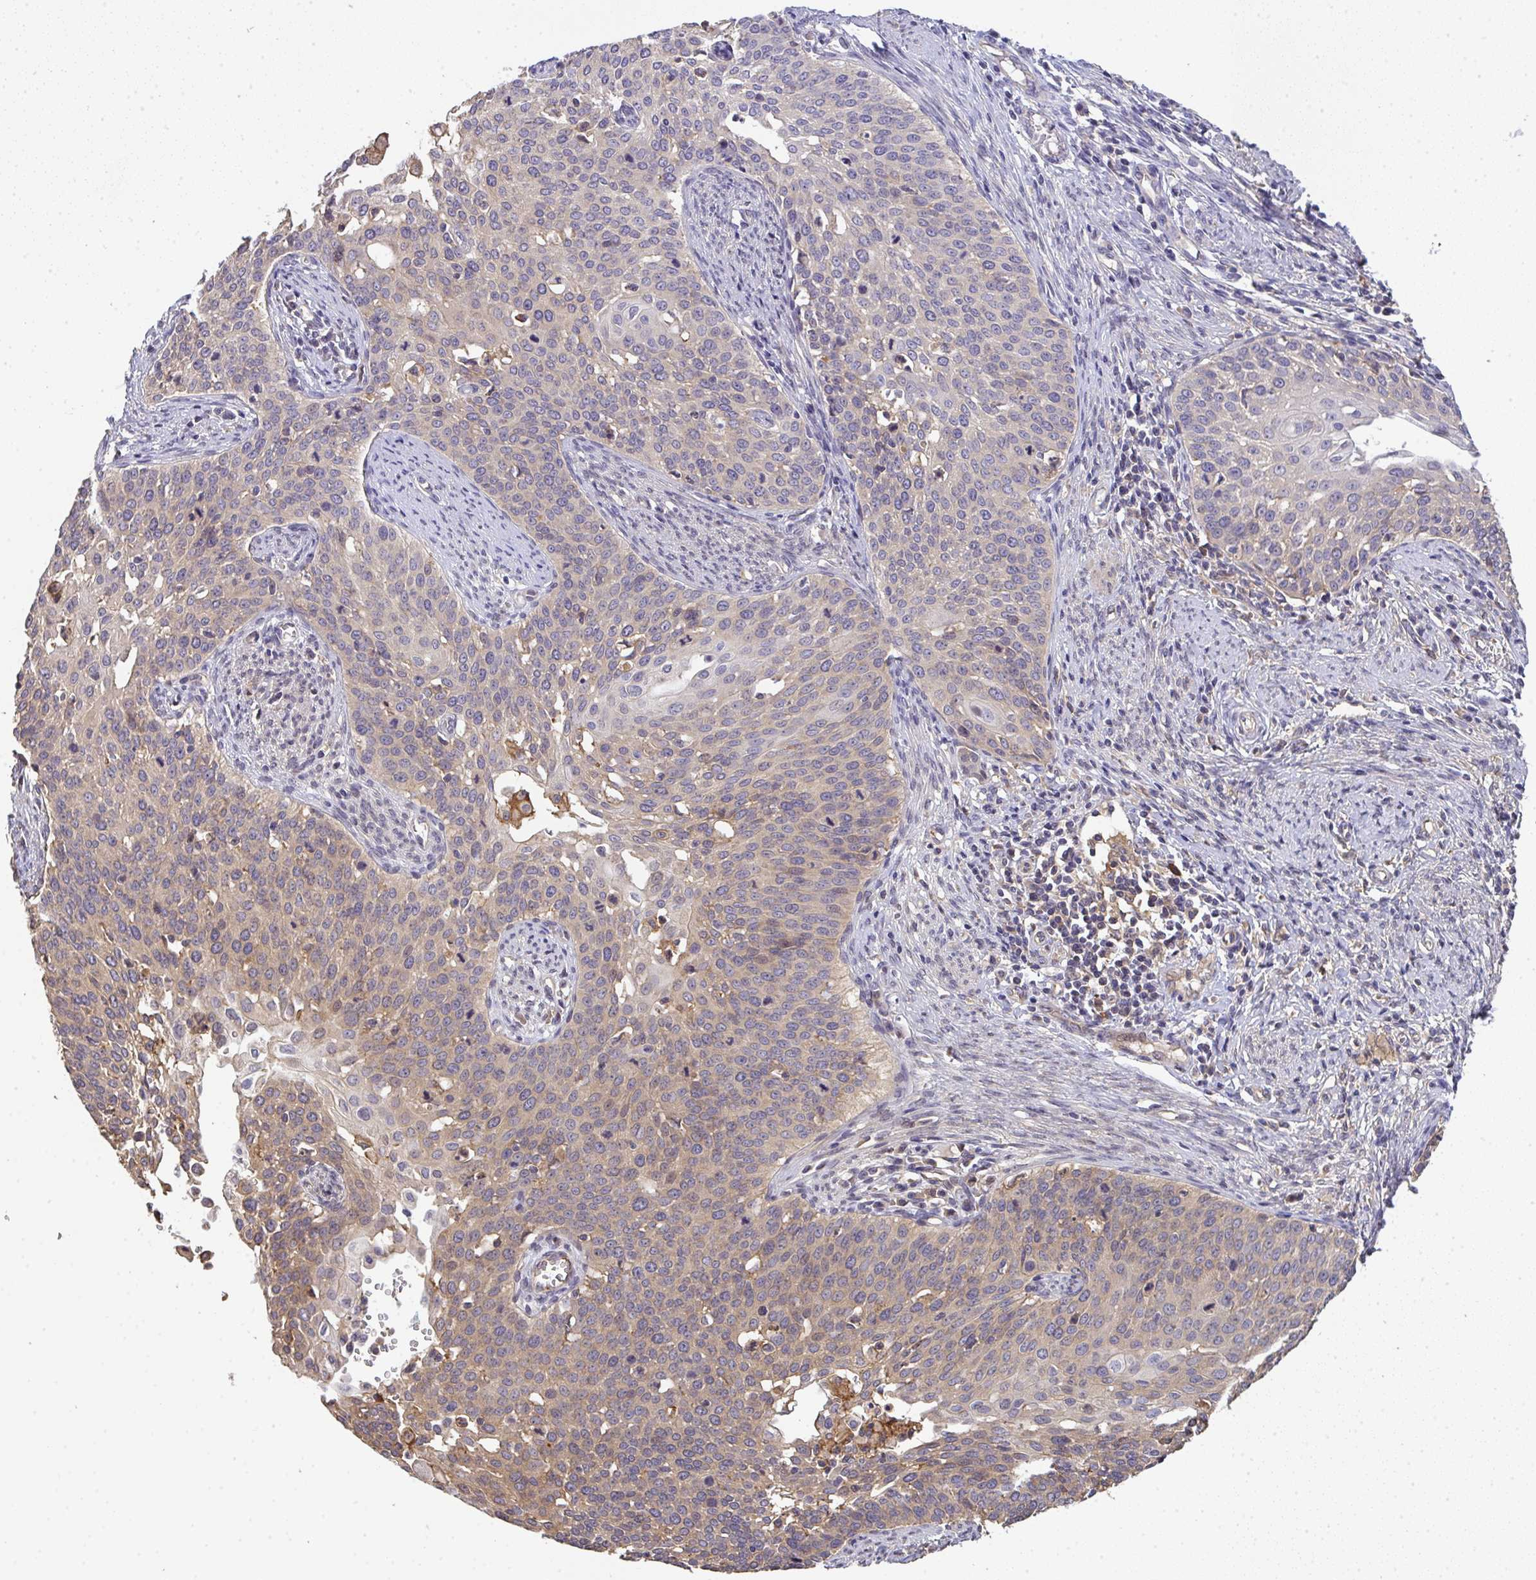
{"staining": {"intensity": "weak", "quantity": "25%-75%", "location": "cytoplasmic/membranous"}, "tissue": "cervical cancer", "cell_type": "Tumor cells", "image_type": "cancer", "snomed": [{"axis": "morphology", "description": "Squamous cell carcinoma, NOS"}, {"axis": "topography", "description": "Cervix"}], "caption": "Immunohistochemistry (IHC) of human cervical squamous cell carcinoma displays low levels of weak cytoplasmic/membranous staining in approximately 25%-75% of tumor cells.", "gene": "EEF1AKMT1", "patient": {"sex": "female", "age": 44}}